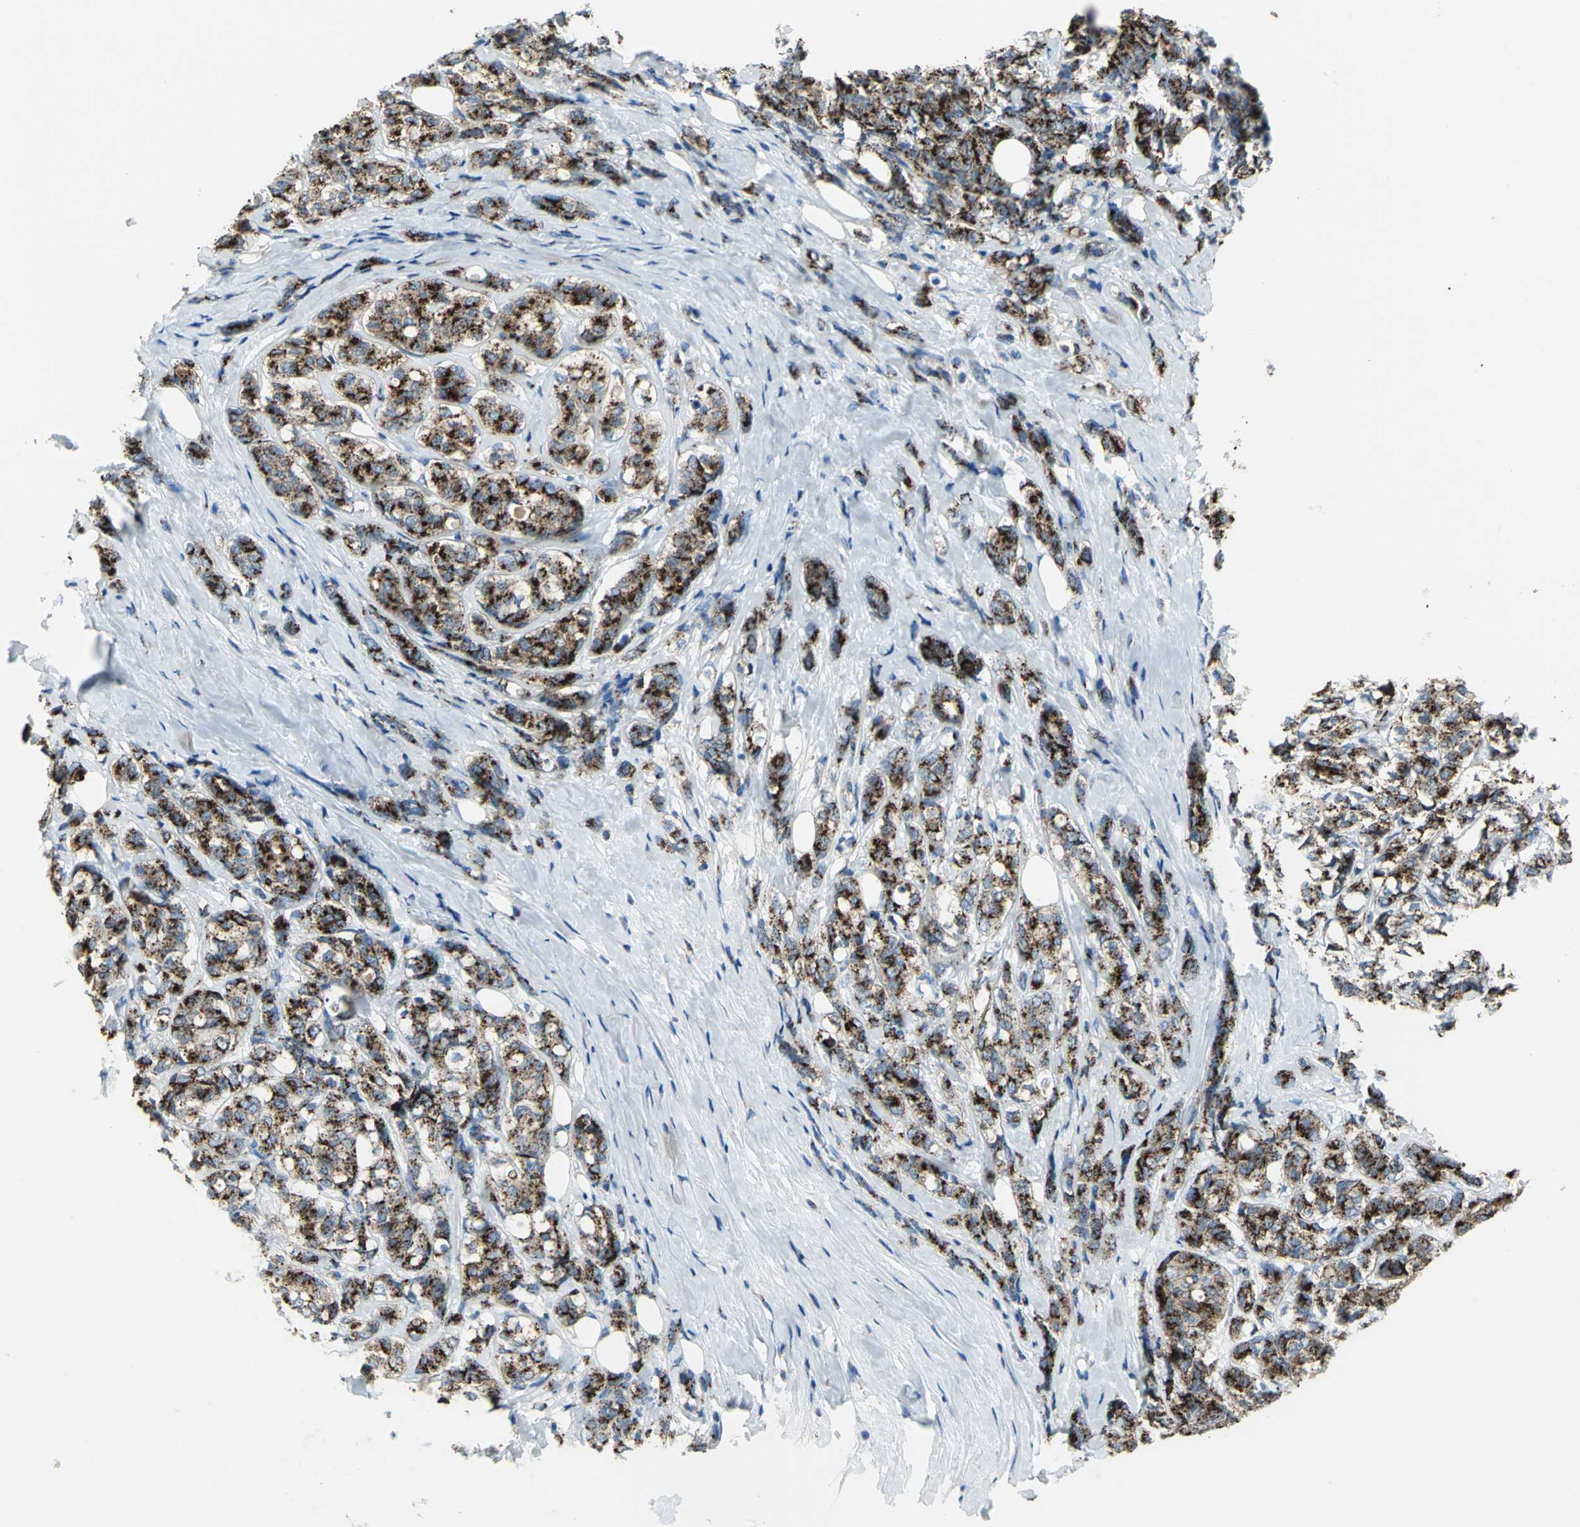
{"staining": {"intensity": "strong", "quantity": ">75%", "location": "cytoplasmic/membranous"}, "tissue": "breast cancer", "cell_type": "Tumor cells", "image_type": "cancer", "snomed": [{"axis": "morphology", "description": "Lobular carcinoma"}, {"axis": "topography", "description": "Breast"}], "caption": "Protein expression analysis of breast cancer demonstrates strong cytoplasmic/membranous staining in about >75% of tumor cells. (DAB IHC, brown staining for protein, blue staining for nuclei).", "gene": "GPR3", "patient": {"sex": "female", "age": 60}}